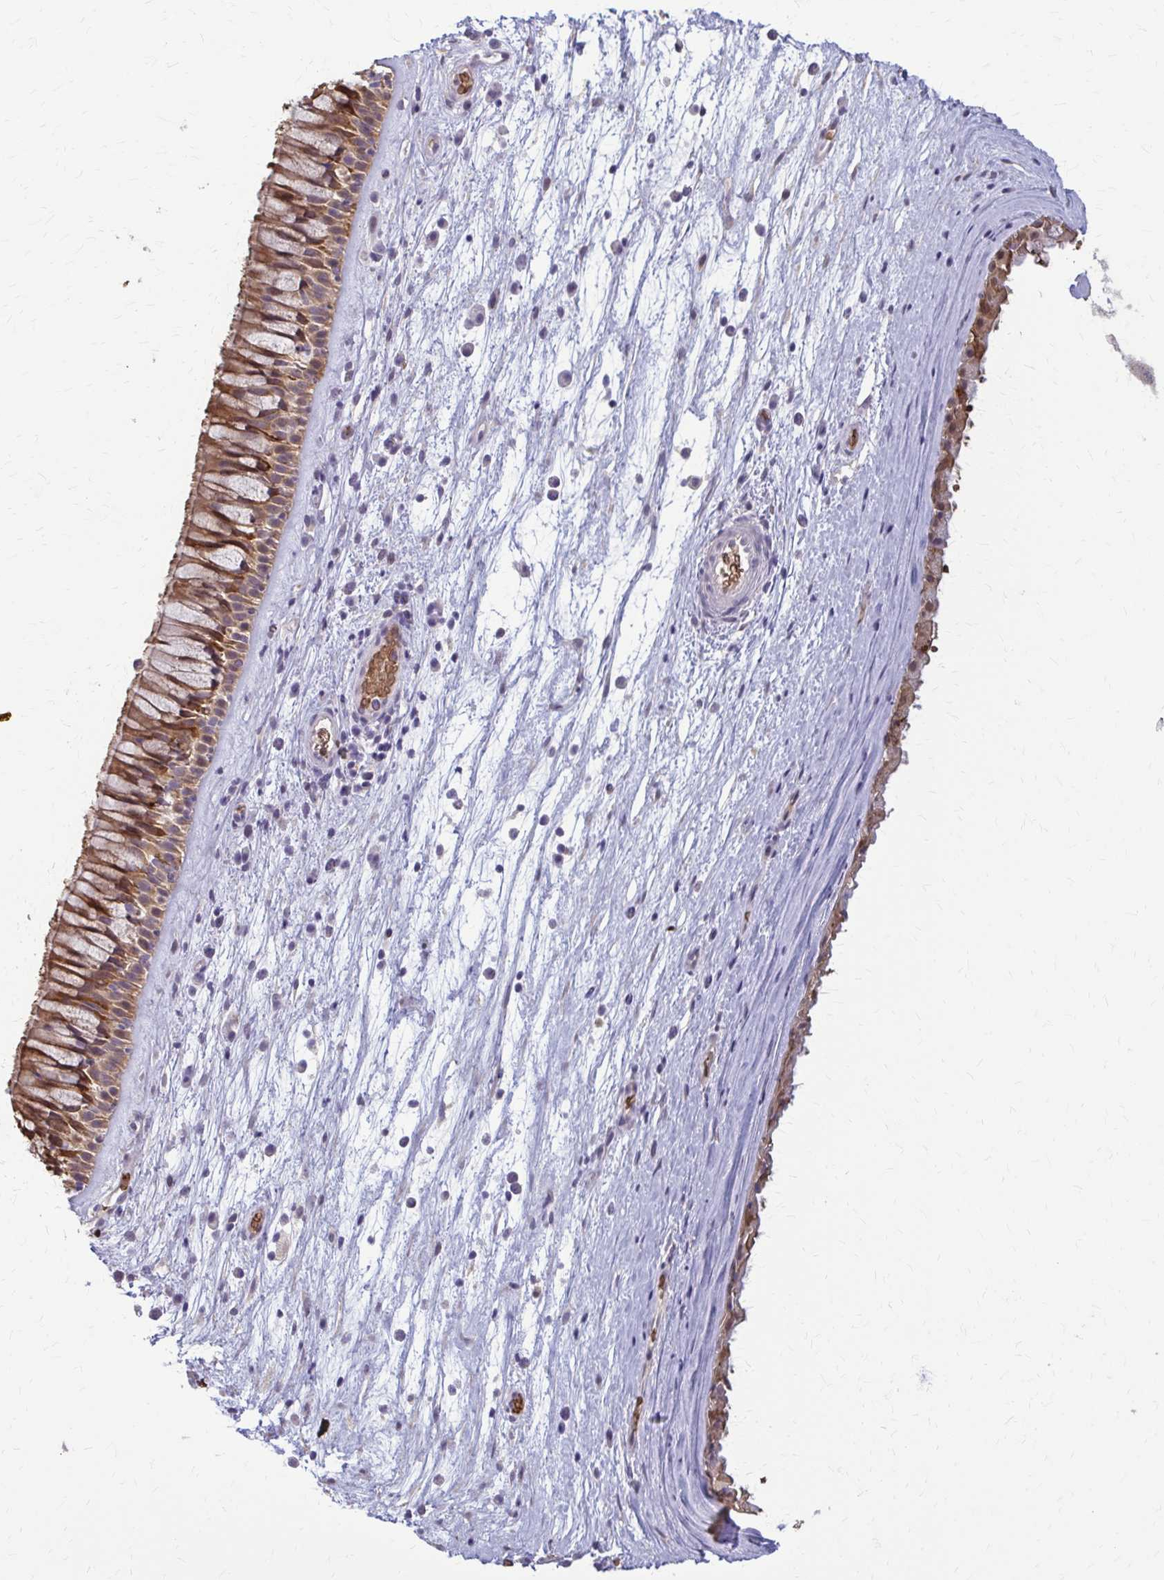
{"staining": {"intensity": "moderate", "quantity": ">75%", "location": "cytoplasmic/membranous"}, "tissue": "nasopharynx", "cell_type": "Respiratory epithelial cells", "image_type": "normal", "snomed": [{"axis": "morphology", "description": "Normal tissue, NOS"}, {"axis": "topography", "description": "Nasopharynx"}], "caption": "IHC (DAB (3,3'-diaminobenzidine)) staining of benign human nasopharynx reveals moderate cytoplasmic/membranous protein positivity in approximately >75% of respiratory epithelial cells. The protein is shown in brown color, while the nuclei are stained blue.", "gene": "ZNF34", "patient": {"sex": "male", "age": 74}}